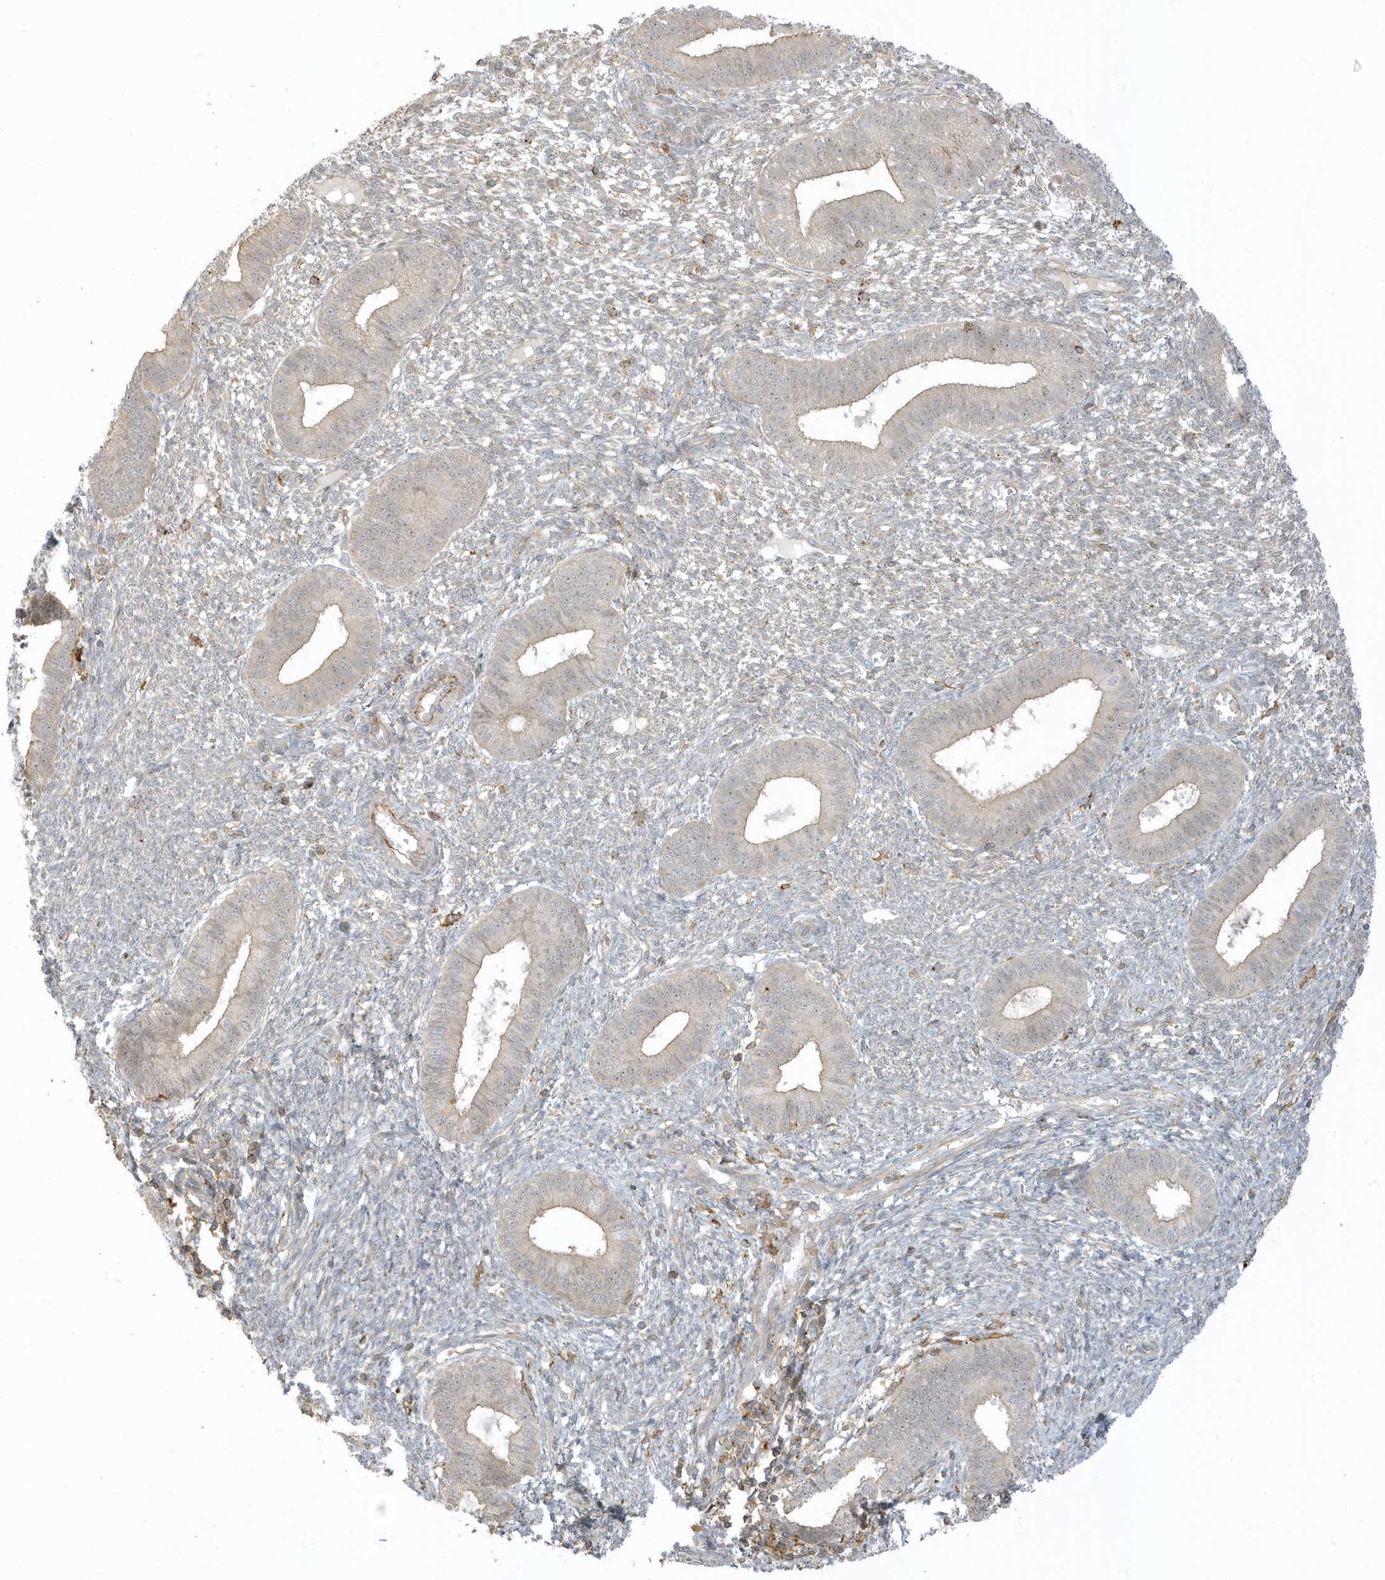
{"staining": {"intensity": "weak", "quantity": "<25%", "location": "cytoplasmic/membranous"}, "tissue": "endometrium", "cell_type": "Cells in endometrial stroma", "image_type": "normal", "snomed": [{"axis": "morphology", "description": "Normal tissue, NOS"}, {"axis": "topography", "description": "Endometrium"}], "caption": "A high-resolution image shows immunohistochemistry (IHC) staining of unremarkable endometrium, which shows no significant positivity in cells in endometrial stroma.", "gene": "ZBTB8A", "patient": {"sex": "female", "age": 46}}